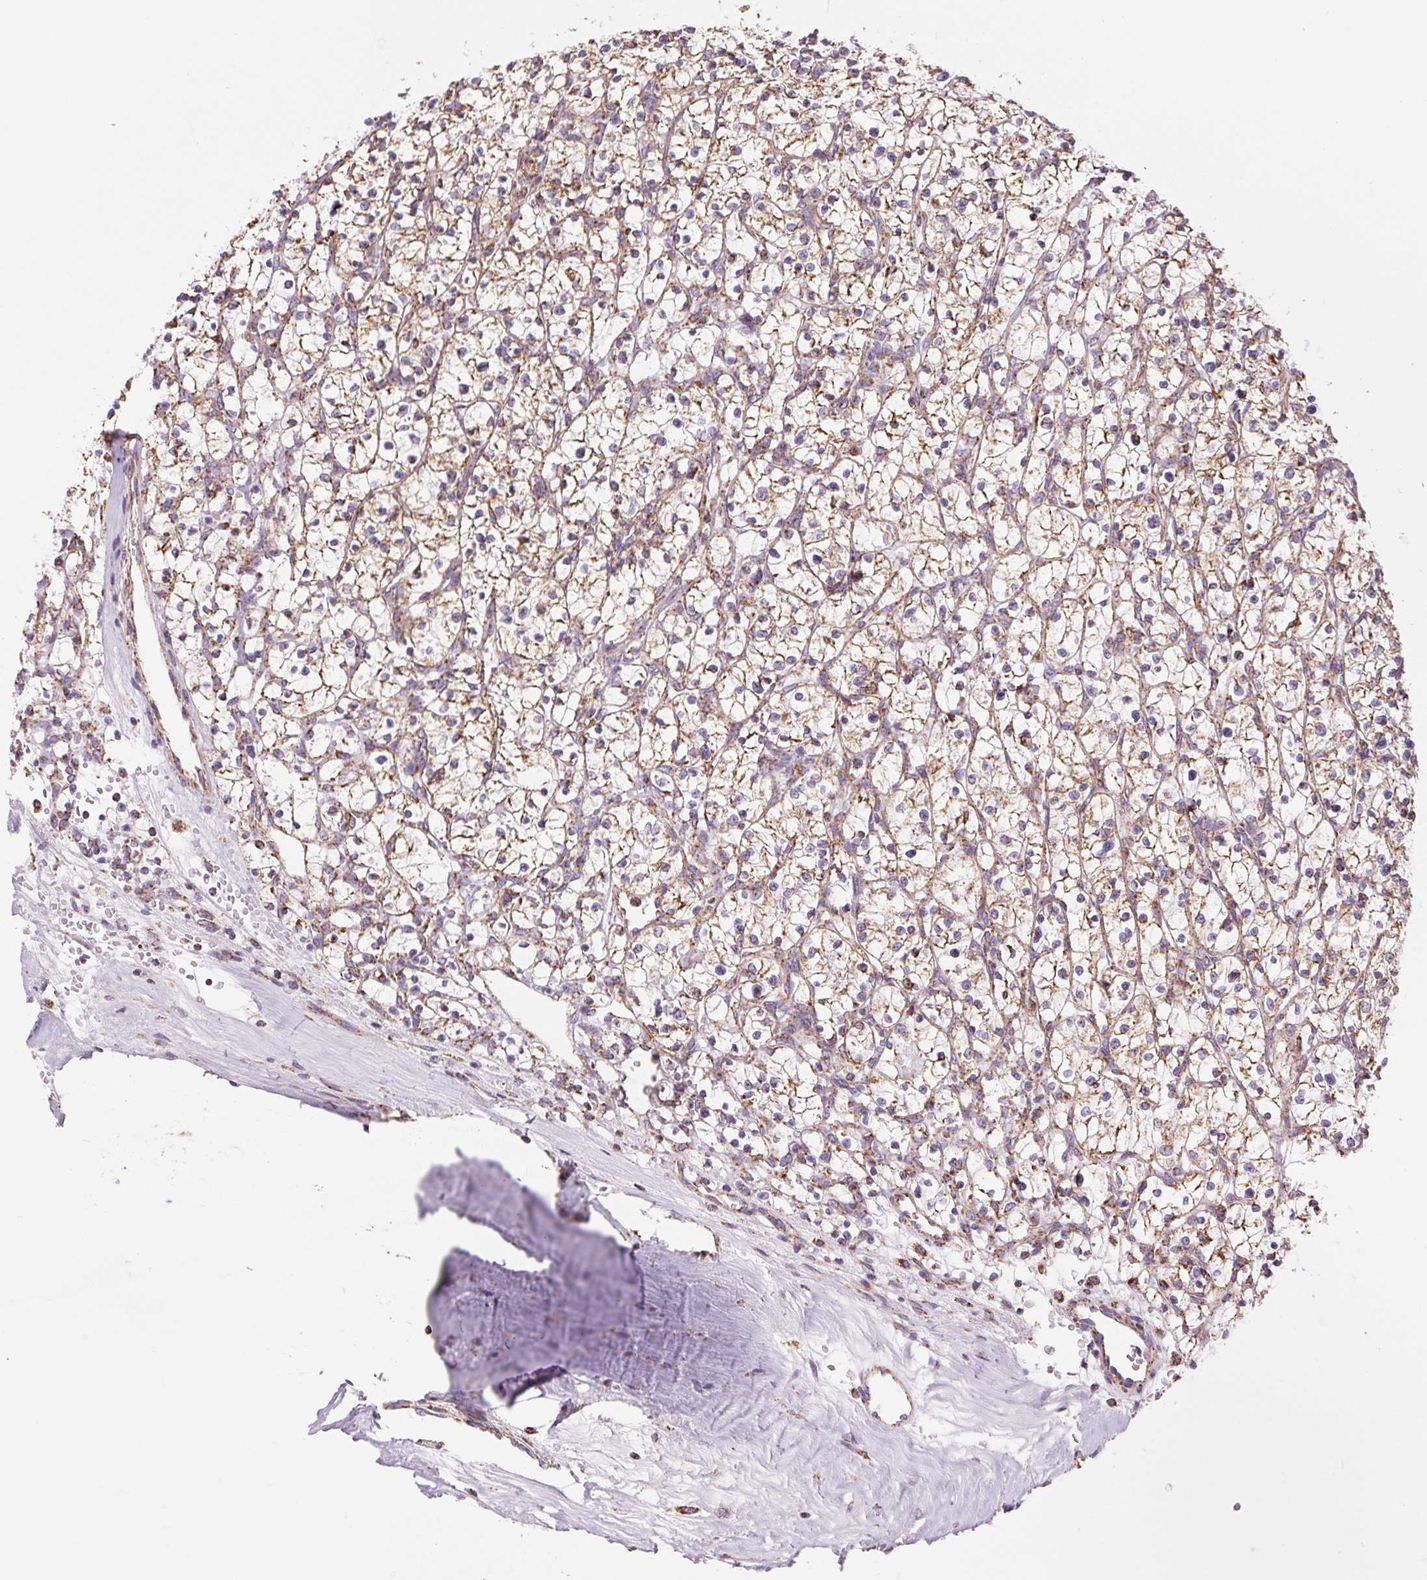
{"staining": {"intensity": "weak", "quantity": ">75%", "location": "cytoplasmic/membranous"}, "tissue": "renal cancer", "cell_type": "Tumor cells", "image_type": "cancer", "snomed": [{"axis": "morphology", "description": "Adenocarcinoma, NOS"}, {"axis": "topography", "description": "Kidney"}], "caption": "Immunohistochemistry photomicrograph of human renal cancer stained for a protein (brown), which reveals low levels of weak cytoplasmic/membranous positivity in about >75% of tumor cells.", "gene": "ATP5PB", "patient": {"sex": "female", "age": 64}}